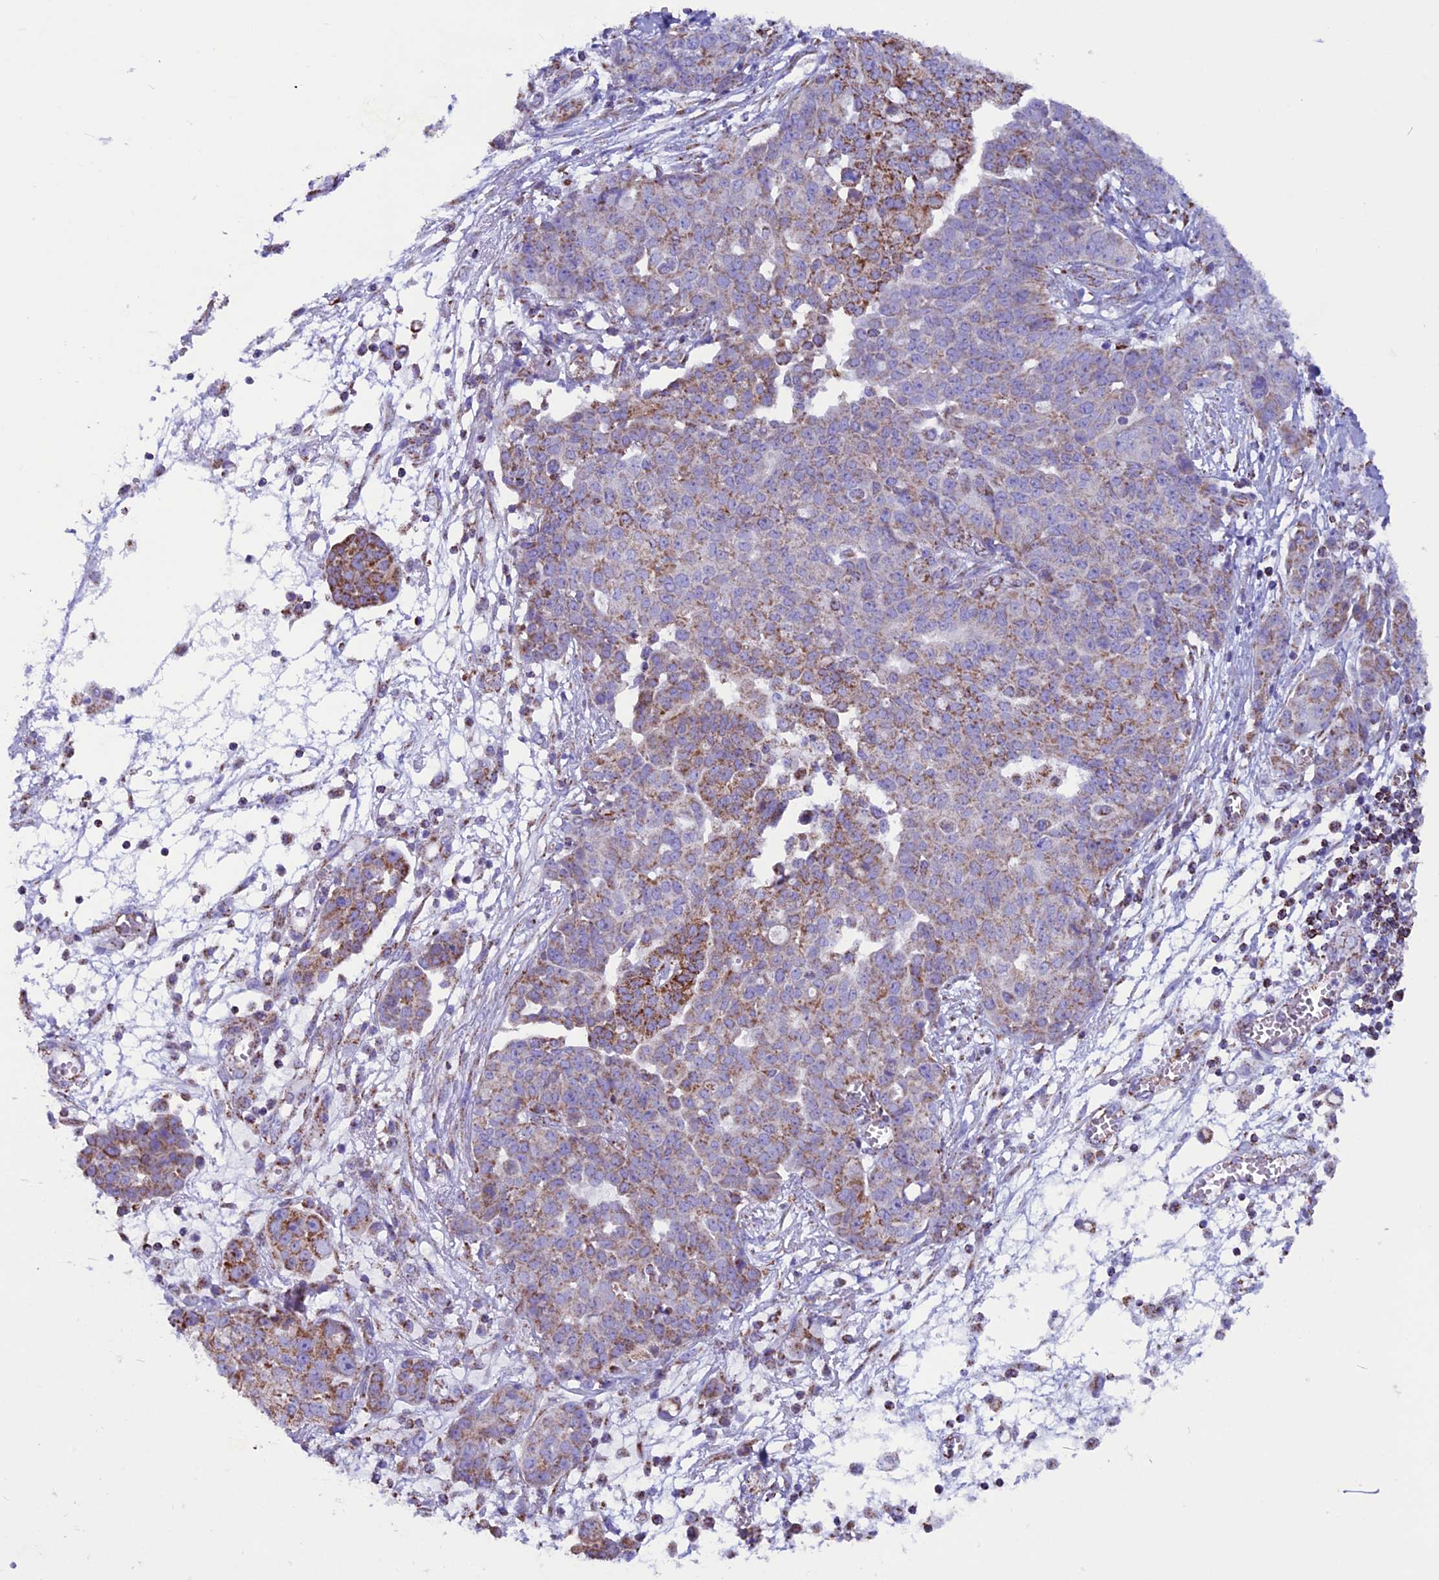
{"staining": {"intensity": "moderate", "quantity": "<25%", "location": "cytoplasmic/membranous"}, "tissue": "ovarian cancer", "cell_type": "Tumor cells", "image_type": "cancer", "snomed": [{"axis": "morphology", "description": "Cystadenocarcinoma, serous, NOS"}, {"axis": "topography", "description": "Soft tissue"}, {"axis": "topography", "description": "Ovary"}], "caption": "An image of human ovarian cancer stained for a protein exhibits moderate cytoplasmic/membranous brown staining in tumor cells.", "gene": "ICA1L", "patient": {"sex": "female", "age": 57}}